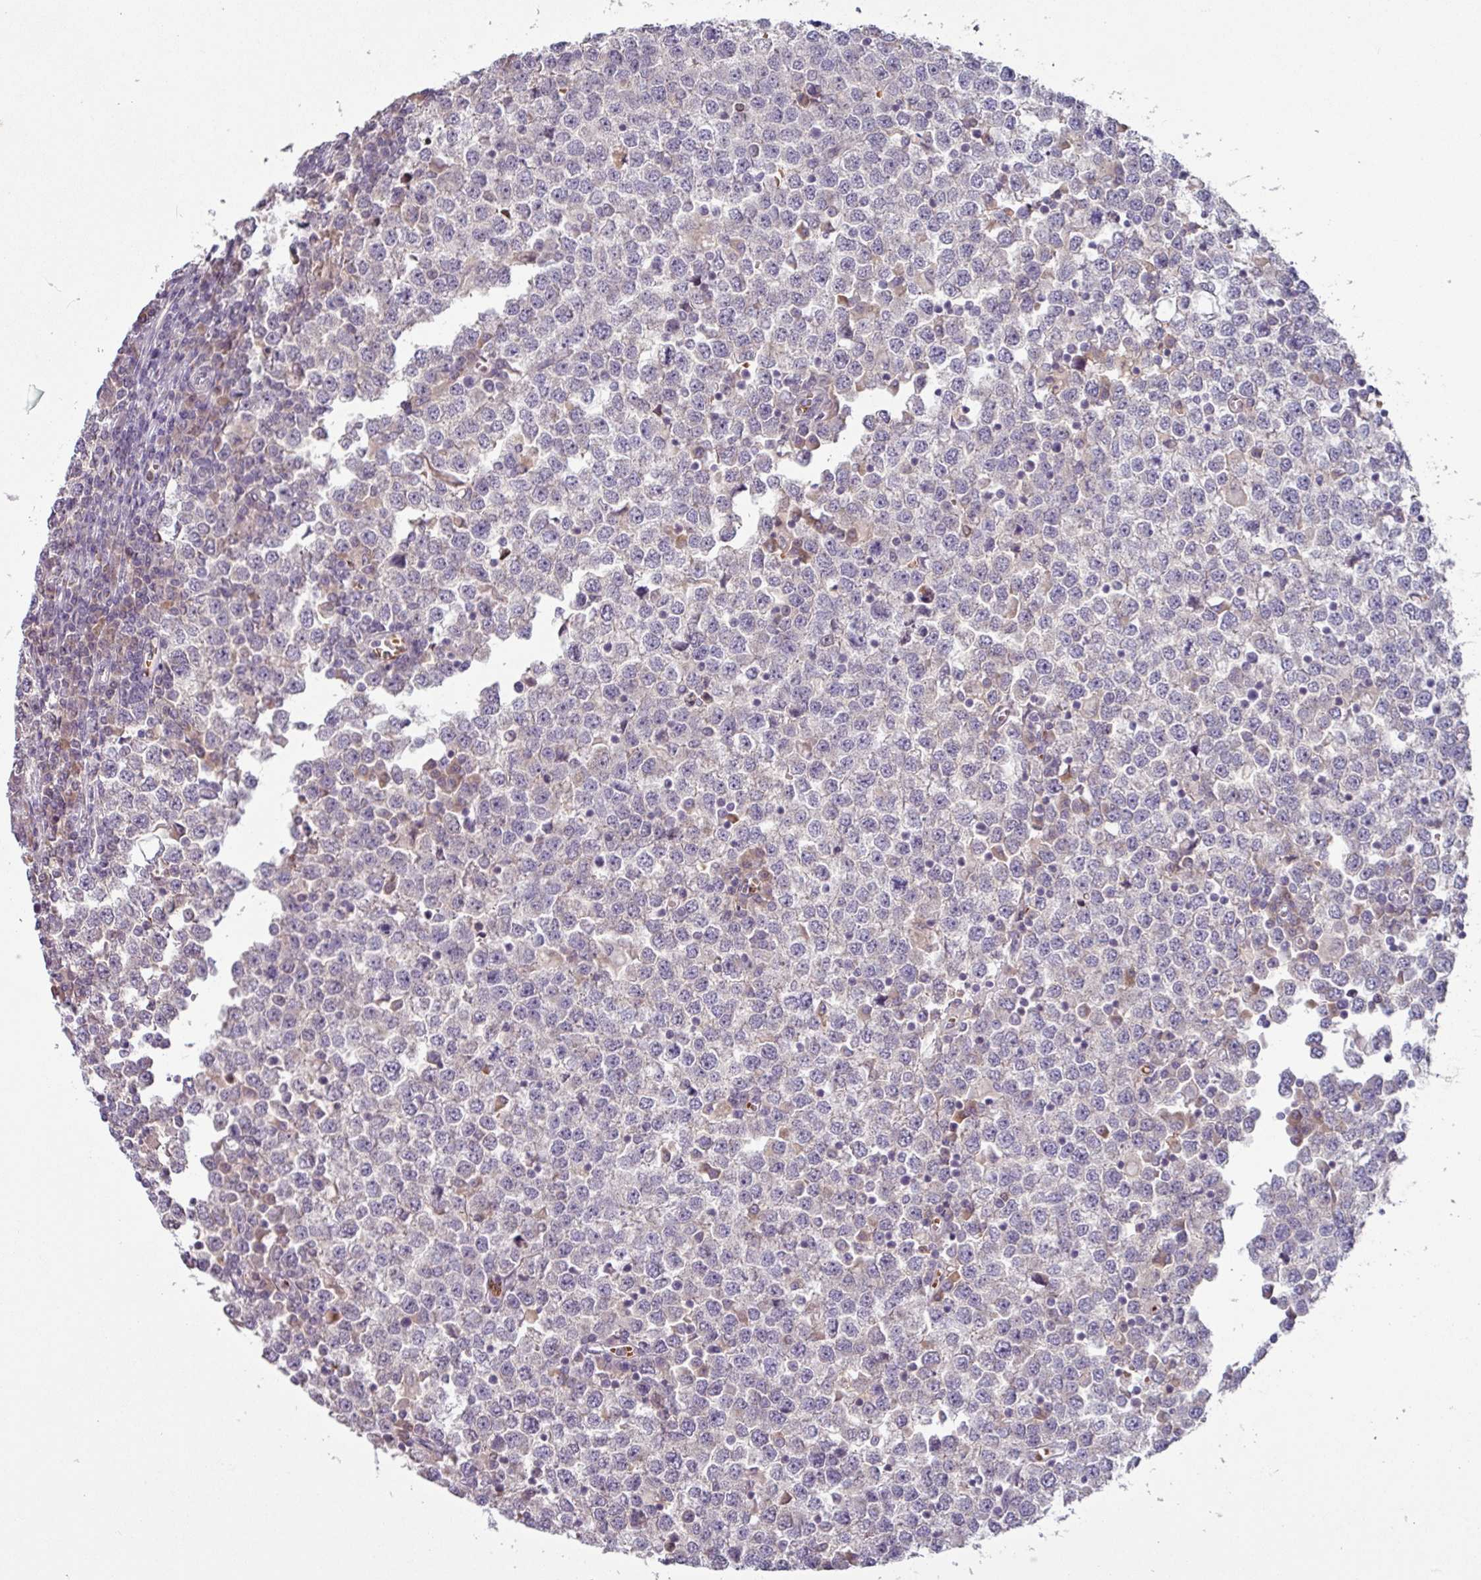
{"staining": {"intensity": "negative", "quantity": "none", "location": "none"}, "tissue": "testis cancer", "cell_type": "Tumor cells", "image_type": "cancer", "snomed": [{"axis": "morphology", "description": "Seminoma, NOS"}, {"axis": "topography", "description": "Testis"}], "caption": "Tumor cells are negative for protein expression in human testis cancer.", "gene": "SLC5A10", "patient": {"sex": "male", "age": 65}}